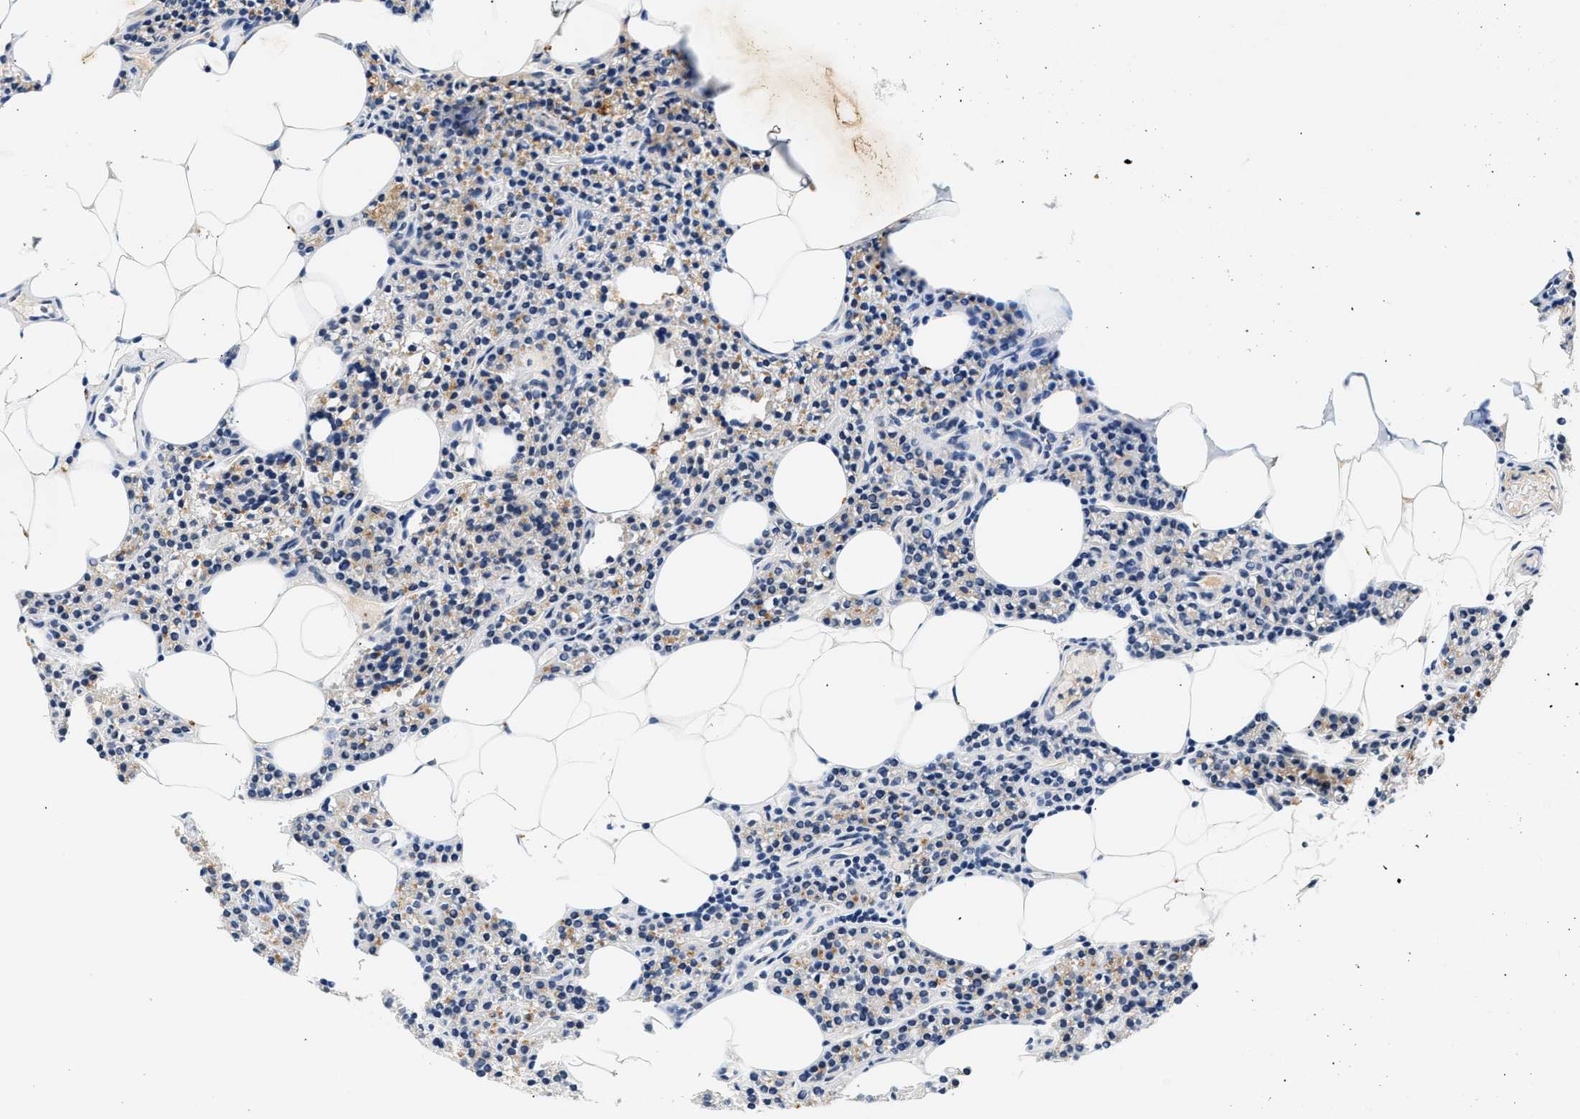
{"staining": {"intensity": "negative", "quantity": "none", "location": "none"}, "tissue": "parathyroid gland", "cell_type": "Glandular cells", "image_type": "normal", "snomed": [{"axis": "morphology", "description": "Normal tissue, NOS"}, {"axis": "morphology", "description": "Adenoma, NOS"}, {"axis": "topography", "description": "Parathyroid gland"}], "caption": "Glandular cells show no significant protein expression in normal parathyroid gland.", "gene": "MED22", "patient": {"sex": "female", "age": 70}}